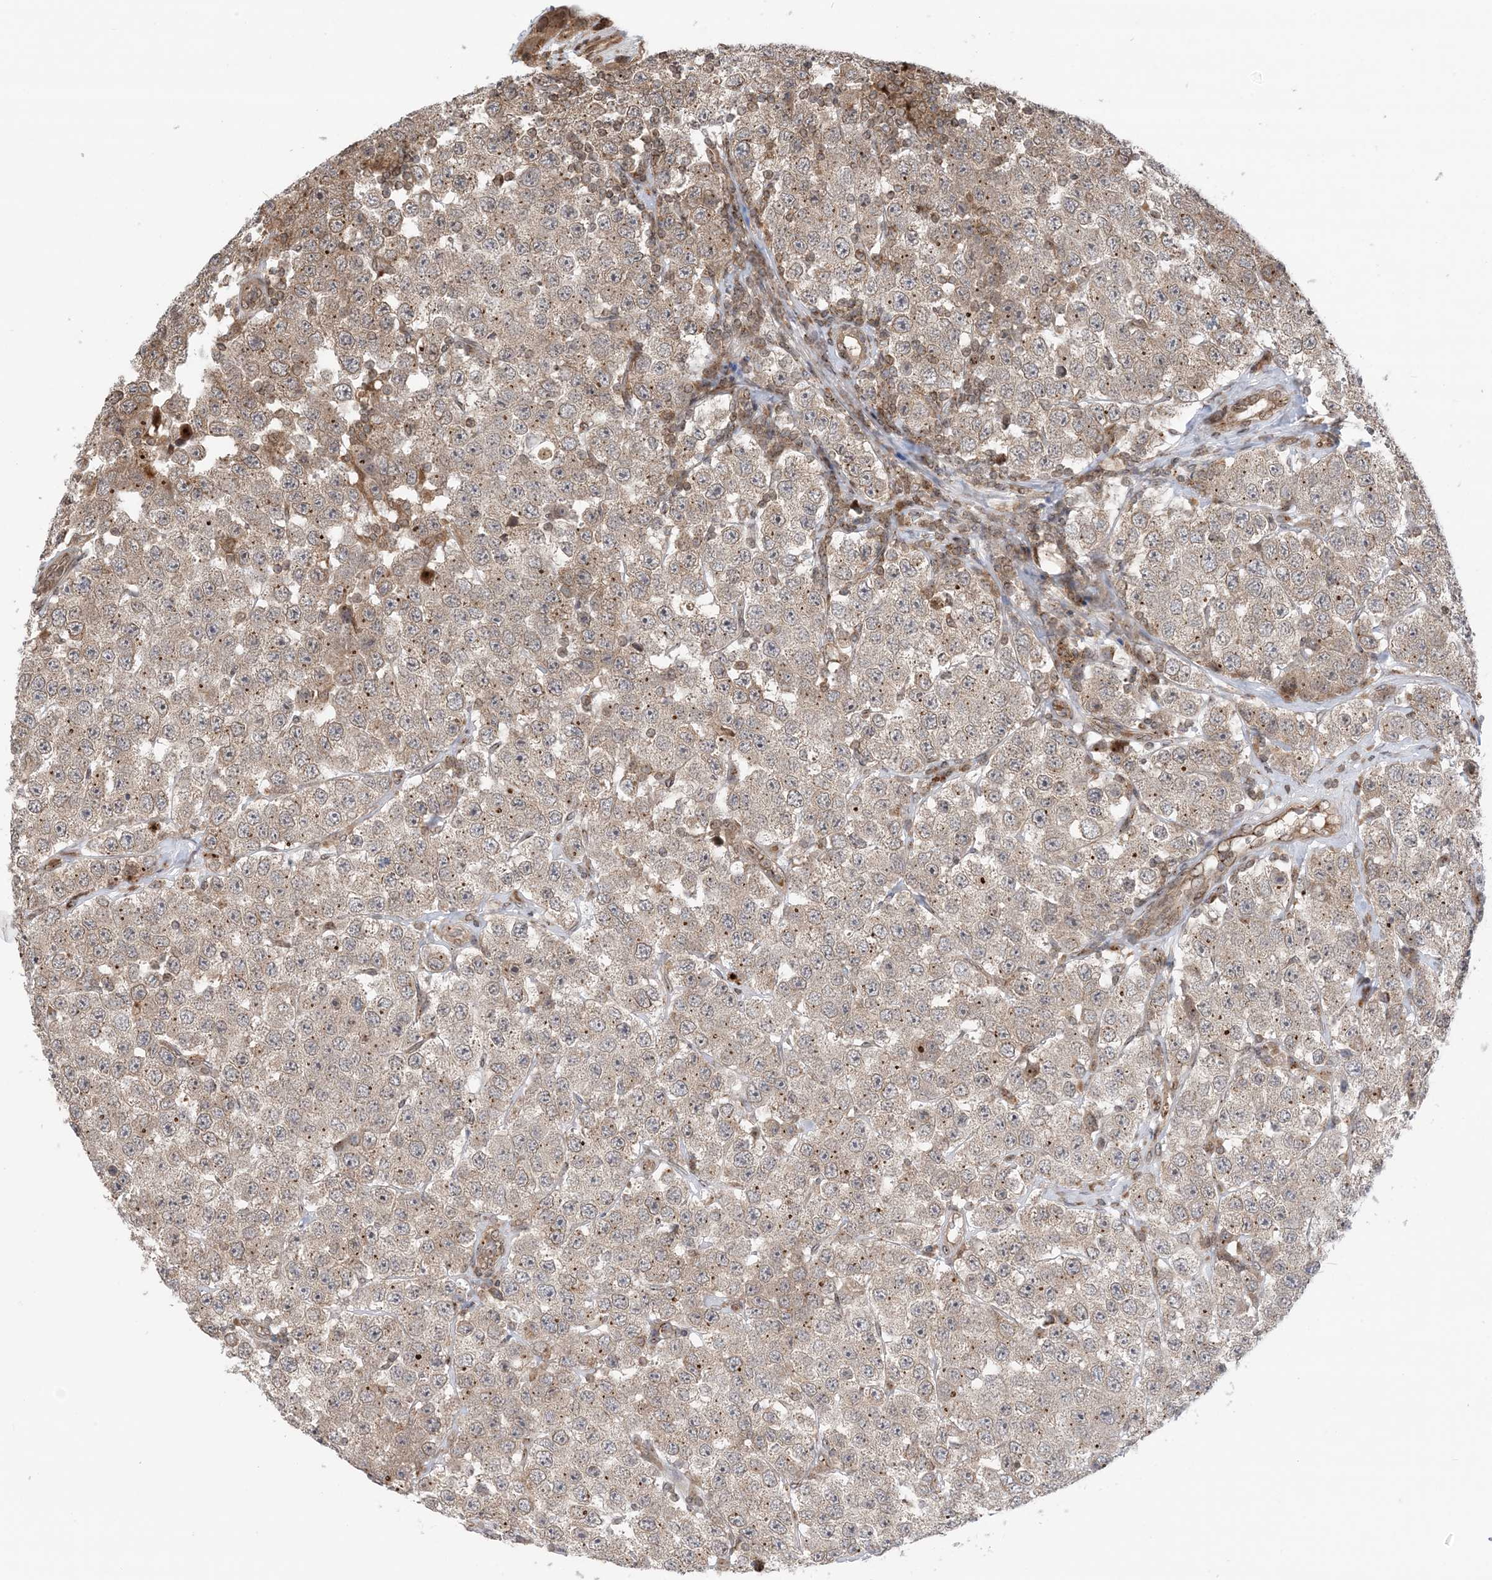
{"staining": {"intensity": "weak", "quantity": "<25%", "location": "cytoplasmic/membranous"}, "tissue": "testis cancer", "cell_type": "Tumor cells", "image_type": "cancer", "snomed": [{"axis": "morphology", "description": "Seminoma, NOS"}, {"axis": "topography", "description": "Testis"}], "caption": "Seminoma (testis) was stained to show a protein in brown. There is no significant positivity in tumor cells. (Brightfield microscopy of DAB (3,3'-diaminobenzidine) immunohistochemistry at high magnification).", "gene": "CASP4", "patient": {"sex": "male", "age": 28}}